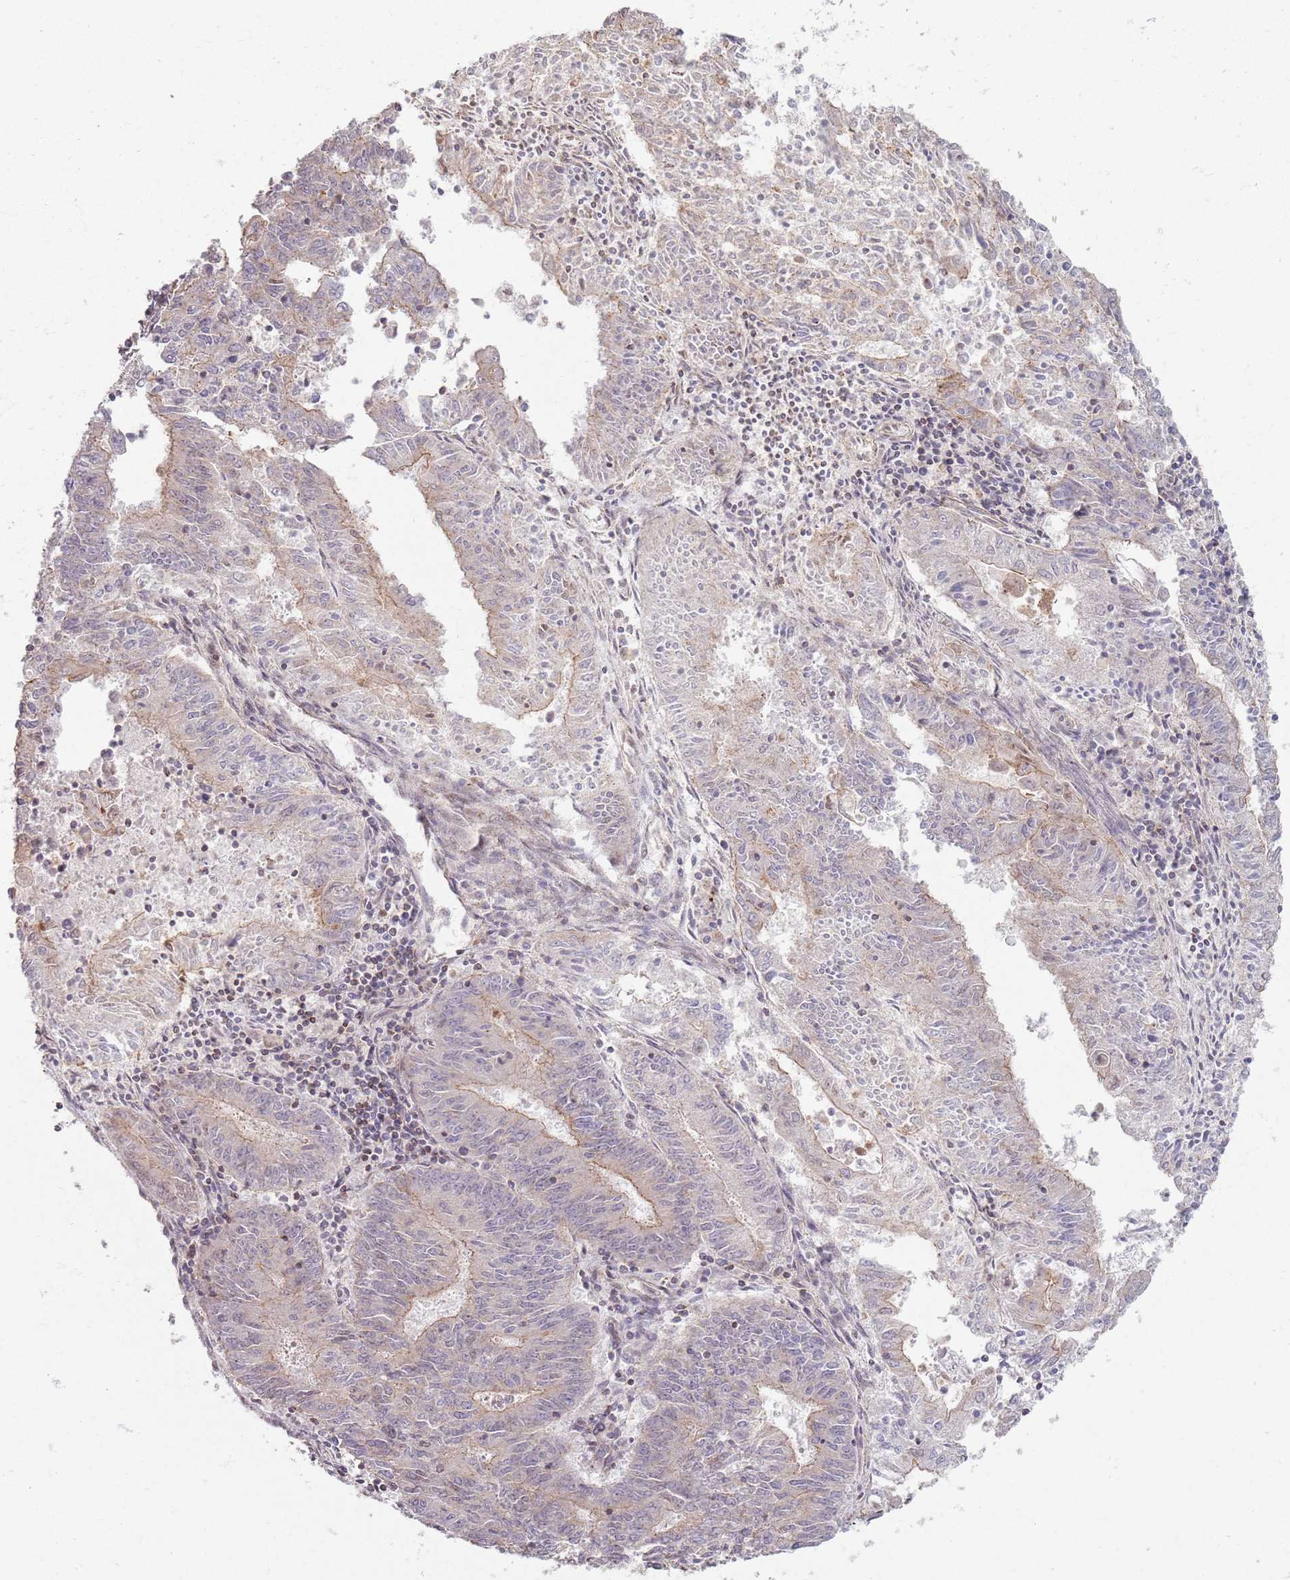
{"staining": {"intensity": "moderate", "quantity": "<25%", "location": "cytoplasmic/membranous"}, "tissue": "endometrial cancer", "cell_type": "Tumor cells", "image_type": "cancer", "snomed": [{"axis": "morphology", "description": "Adenocarcinoma, NOS"}, {"axis": "topography", "description": "Endometrium"}], "caption": "Protein expression analysis of endometrial adenocarcinoma demonstrates moderate cytoplasmic/membranous positivity in about <25% of tumor cells.", "gene": "KCNA5", "patient": {"sex": "female", "age": 59}}